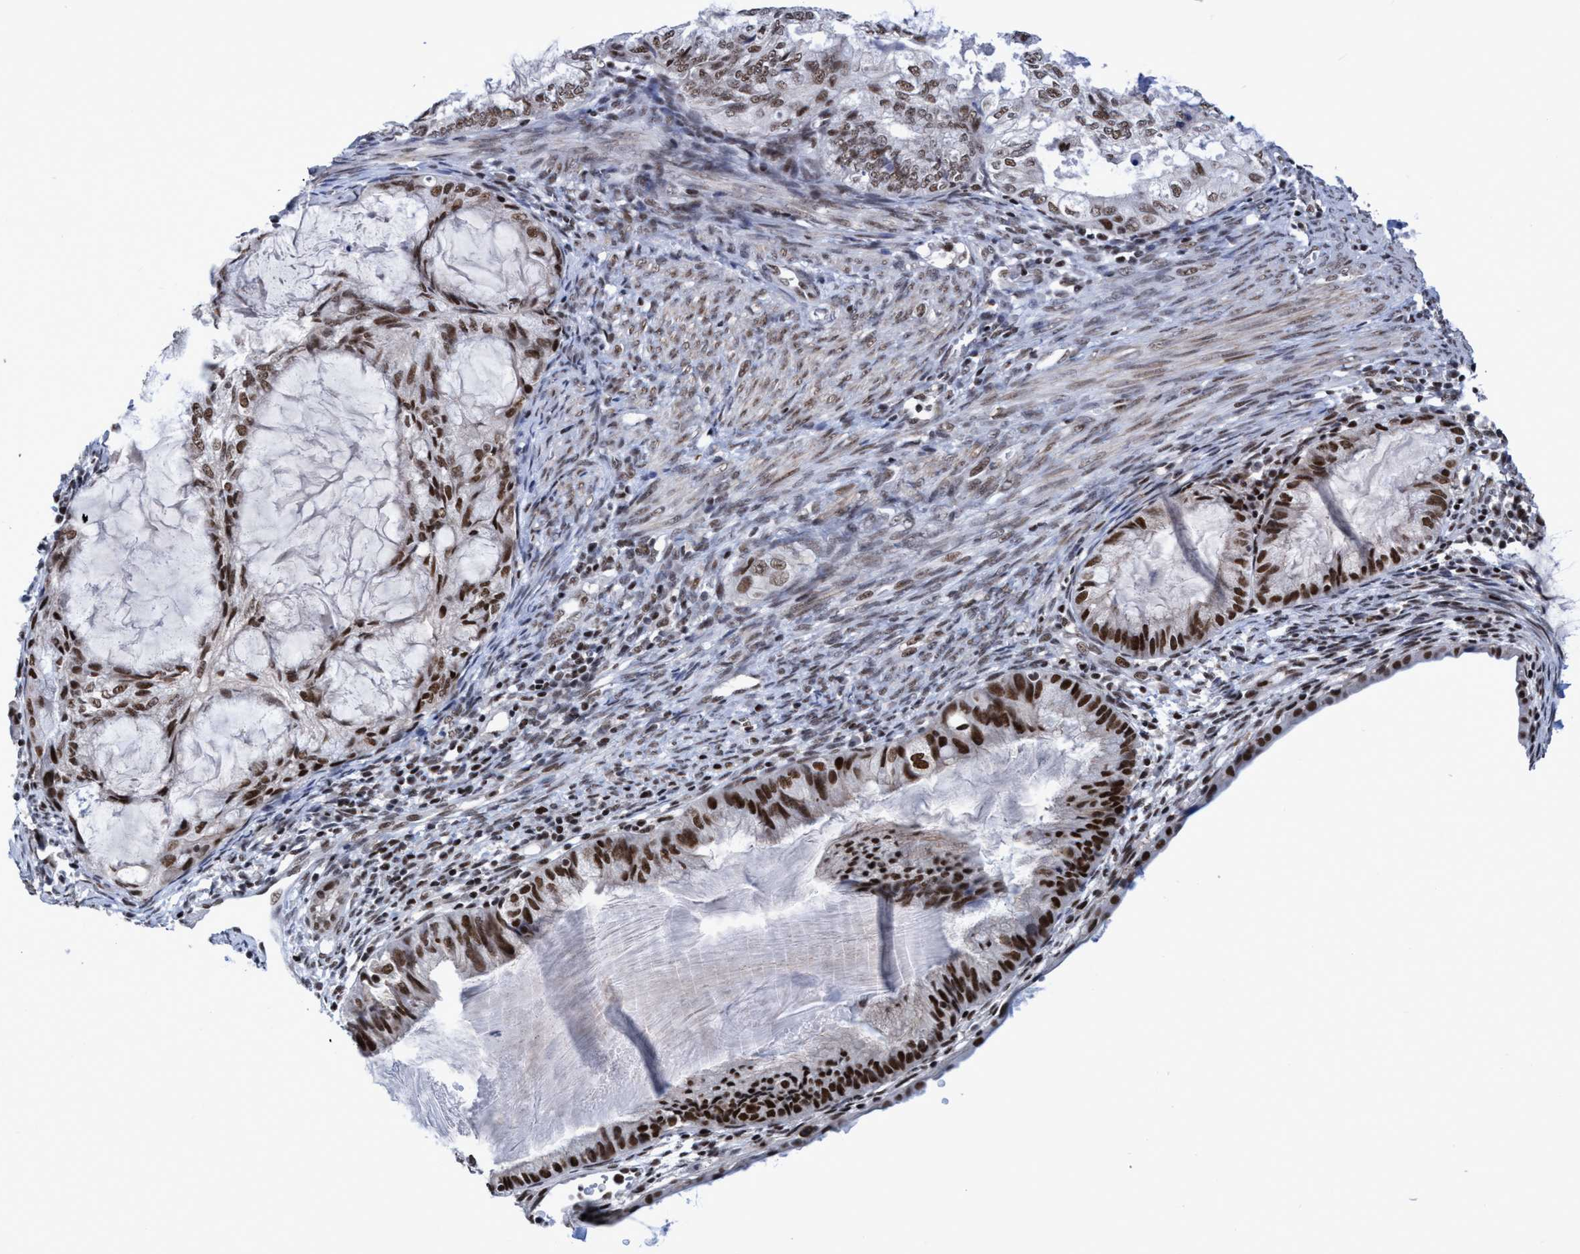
{"staining": {"intensity": "strong", "quantity": ">75%", "location": "nuclear"}, "tissue": "cervical cancer", "cell_type": "Tumor cells", "image_type": "cancer", "snomed": [{"axis": "morphology", "description": "Normal tissue, NOS"}, {"axis": "morphology", "description": "Adenocarcinoma, NOS"}, {"axis": "topography", "description": "Cervix"}, {"axis": "topography", "description": "Endometrium"}], "caption": "Adenocarcinoma (cervical) stained for a protein displays strong nuclear positivity in tumor cells.", "gene": "C9orf78", "patient": {"sex": "female", "age": 86}}